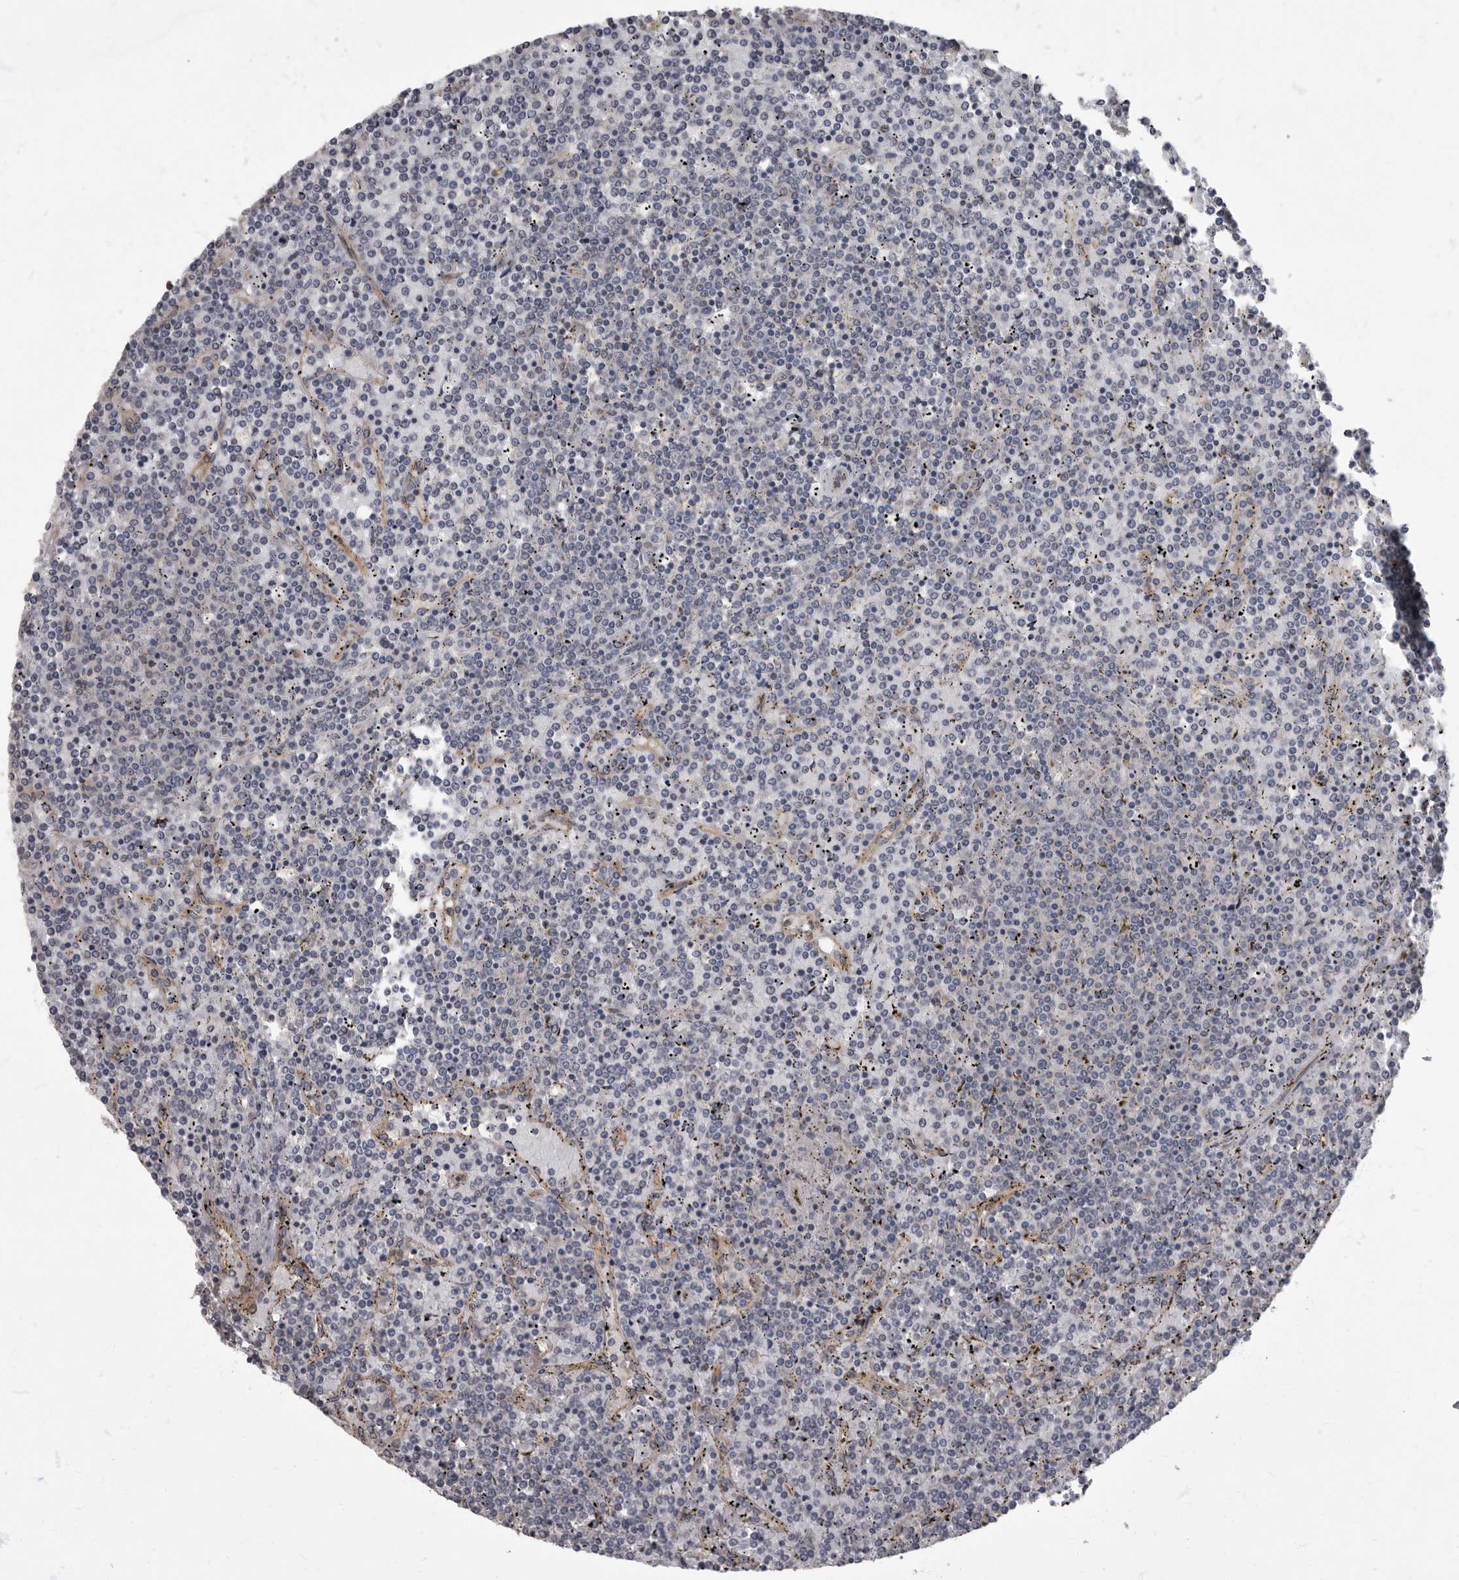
{"staining": {"intensity": "negative", "quantity": "none", "location": "none"}, "tissue": "lymphoma", "cell_type": "Tumor cells", "image_type": "cancer", "snomed": [{"axis": "morphology", "description": "Malignant lymphoma, non-Hodgkin's type, Low grade"}, {"axis": "topography", "description": "Spleen"}], "caption": "Human lymphoma stained for a protein using immunohistochemistry shows no positivity in tumor cells.", "gene": "PDK1", "patient": {"sex": "female", "age": 19}}